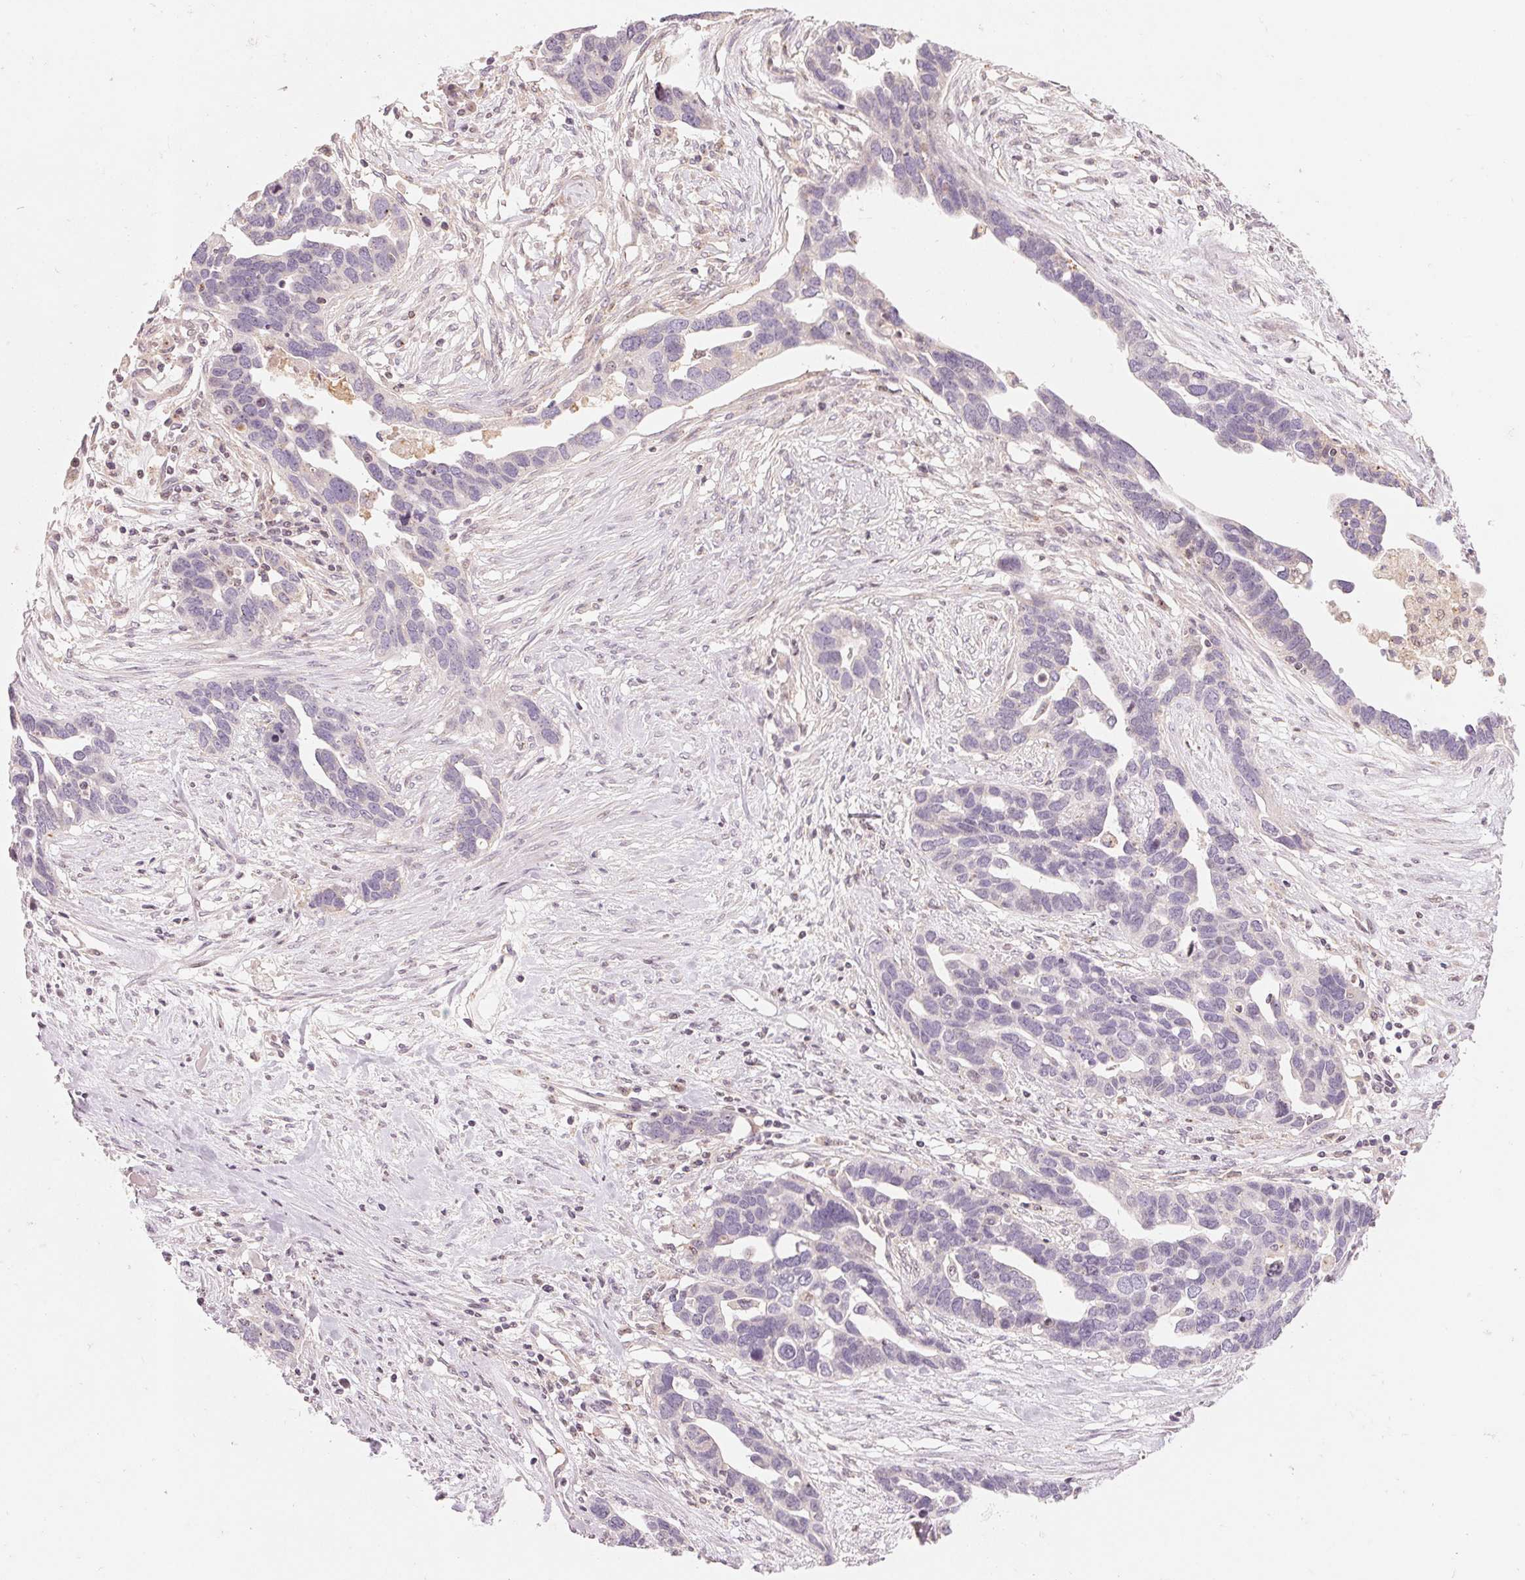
{"staining": {"intensity": "negative", "quantity": "none", "location": "none"}, "tissue": "ovarian cancer", "cell_type": "Tumor cells", "image_type": "cancer", "snomed": [{"axis": "morphology", "description": "Cystadenocarcinoma, serous, NOS"}, {"axis": "topography", "description": "Ovary"}], "caption": "An image of ovarian serous cystadenocarcinoma stained for a protein shows no brown staining in tumor cells.", "gene": "SLC17A4", "patient": {"sex": "female", "age": 54}}